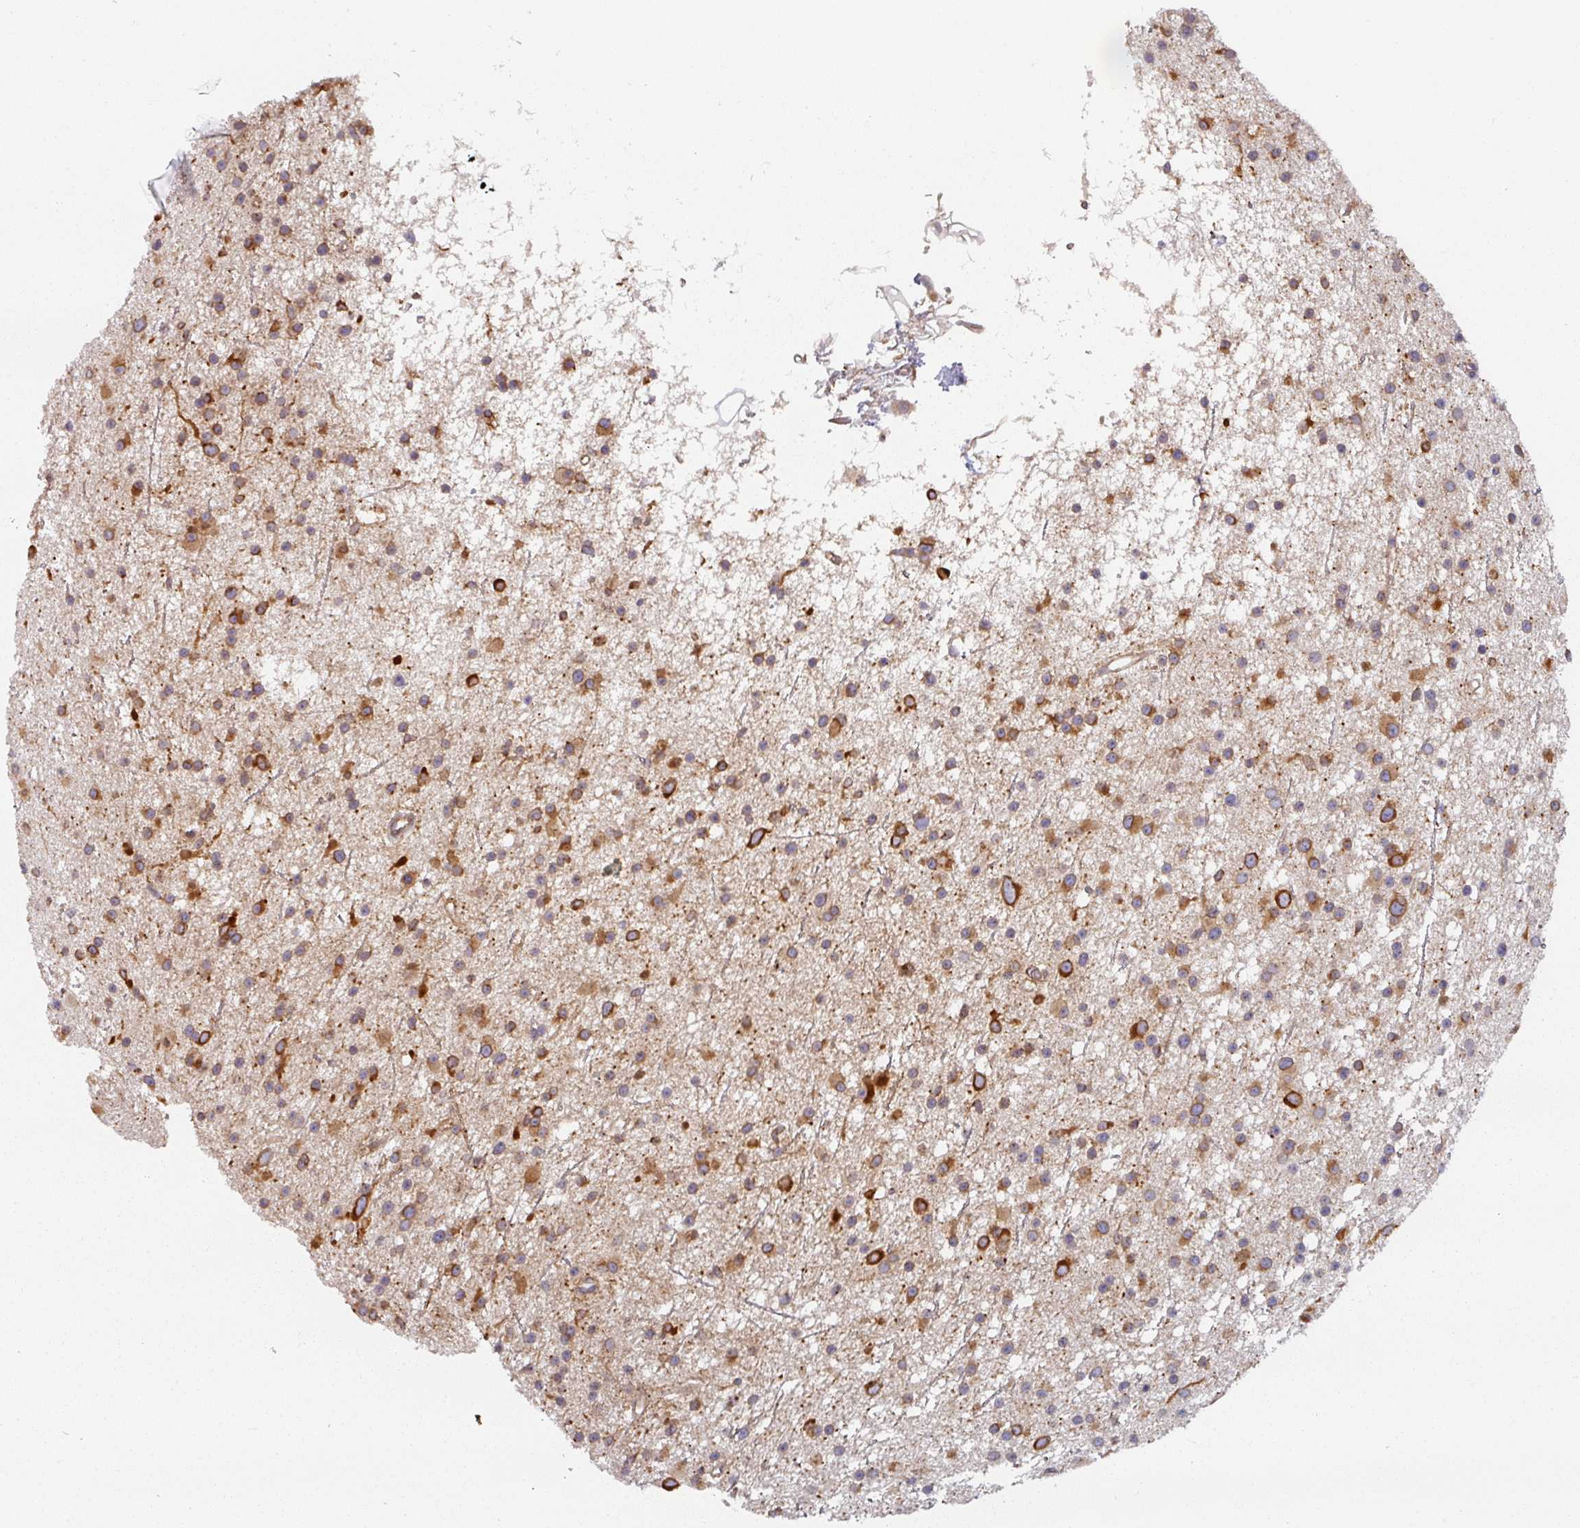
{"staining": {"intensity": "strong", "quantity": "25%-75%", "location": "cytoplasmic/membranous"}, "tissue": "glioma", "cell_type": "Tumor cells", "image_type": "cancer", "snomed": [{"axis": "morphology", "description": "Glioma, malignant, Low grade"}, {"axis": "topography", "description": "Cerebral cortex"}], "caption": "Glioma stained with DAB (3,3'-diaminobenzidine) immunohistochemistry (IHC) reveals high levels of strong cytoplasmic/membranous expression in about 25%-75% of tumor cells.", "gene": "TAPT1", "patient": {"sex": "female", "age": 39}}